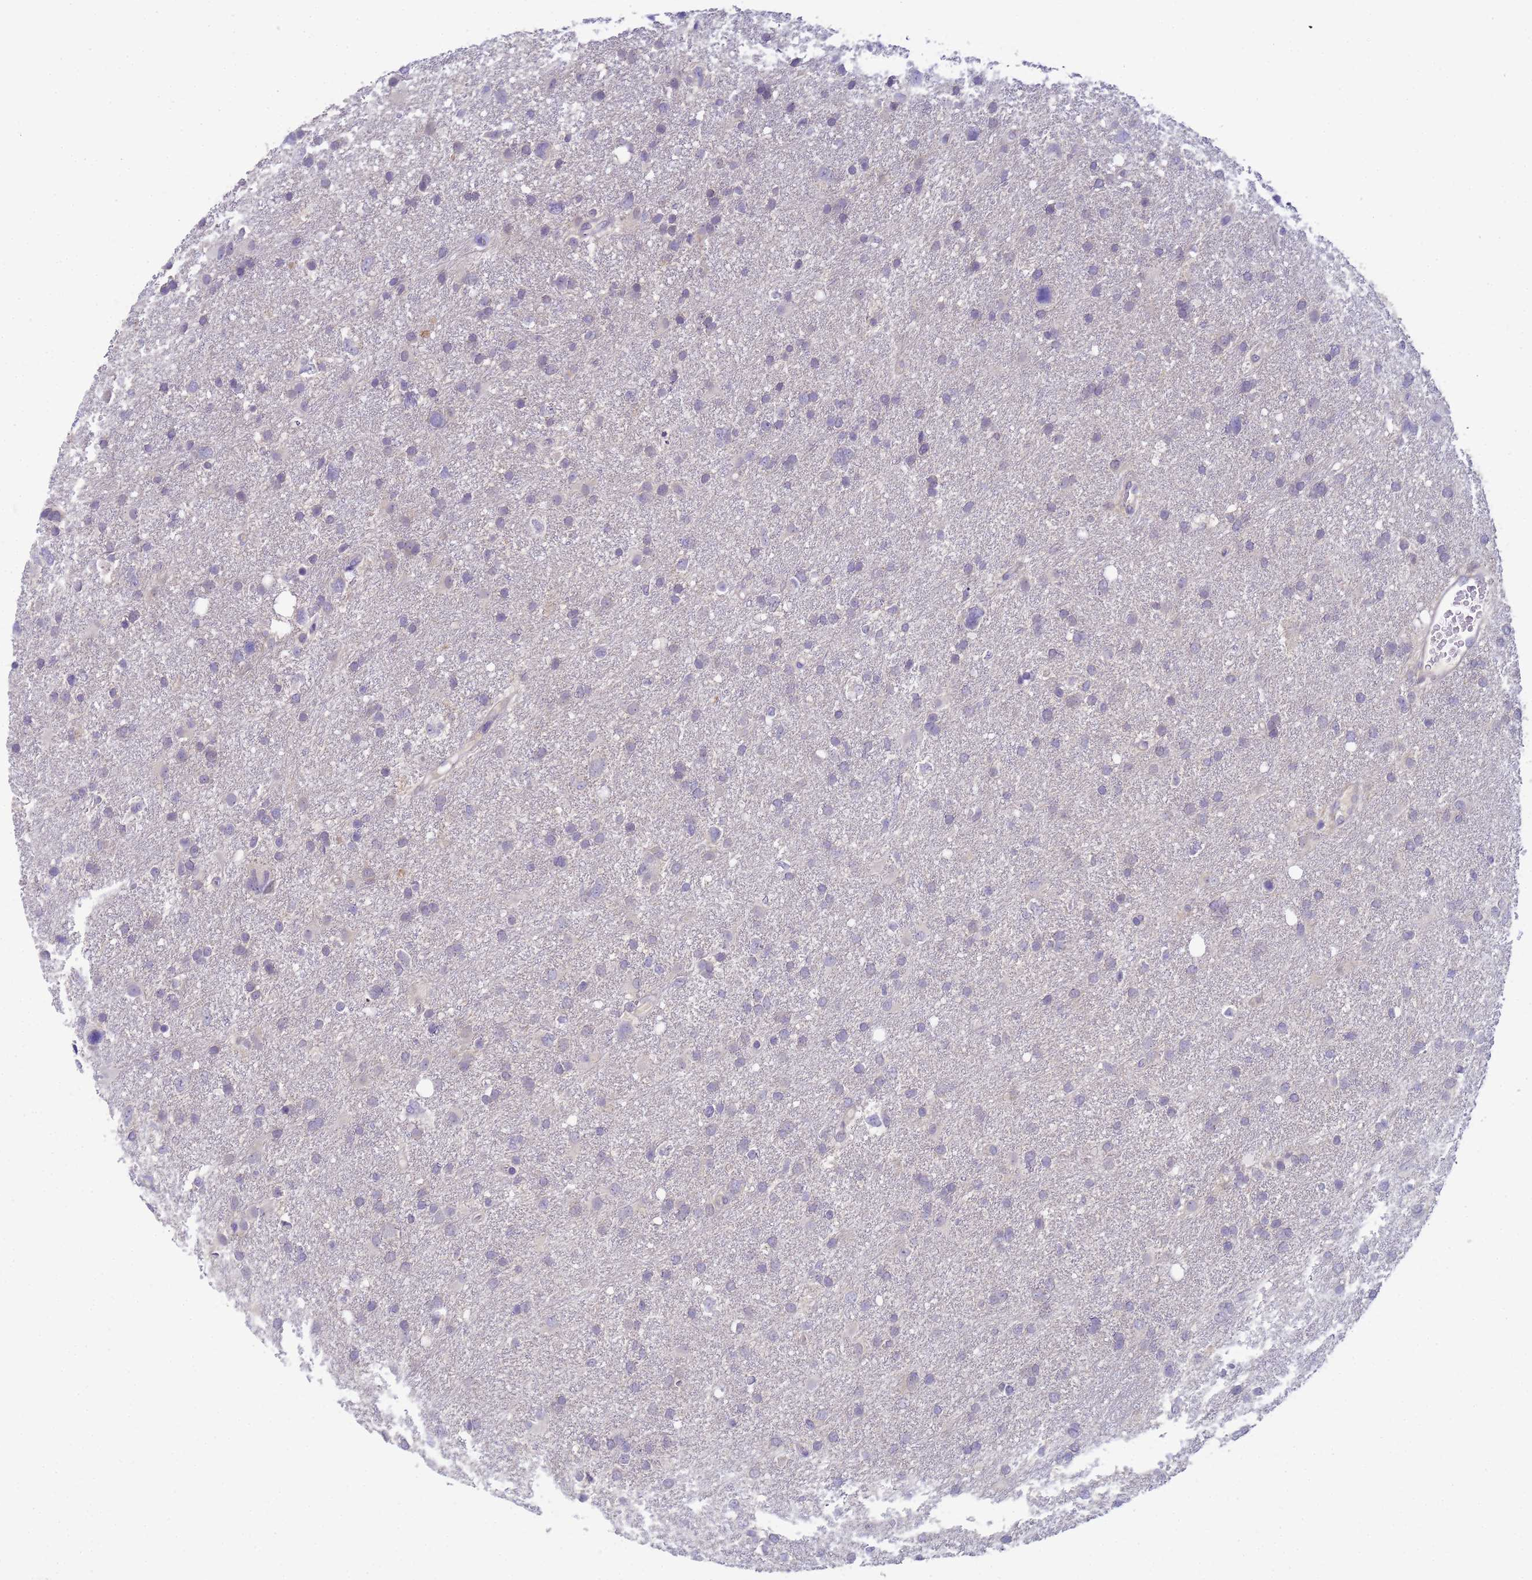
{"staining": {"intensity": "negative", "quantity": "none", "location": "none"}, "tissue": "glioma", "cell_type": "Tumor cells", "image_type": "cancer", "snomed": [{"axis": "morphology", "description": "Glioma, malignant, High grade"}, {"axis": "topography", "description": "Brain"}], "caption": "High magnification brightfield microscopy of glioma stained with DAB (brown) and counterstained with hematoxylin (blue): tumor cells show no significant positivity.", "gene": "KLHL13", "patient": {"sex": "male", "age": 61}}